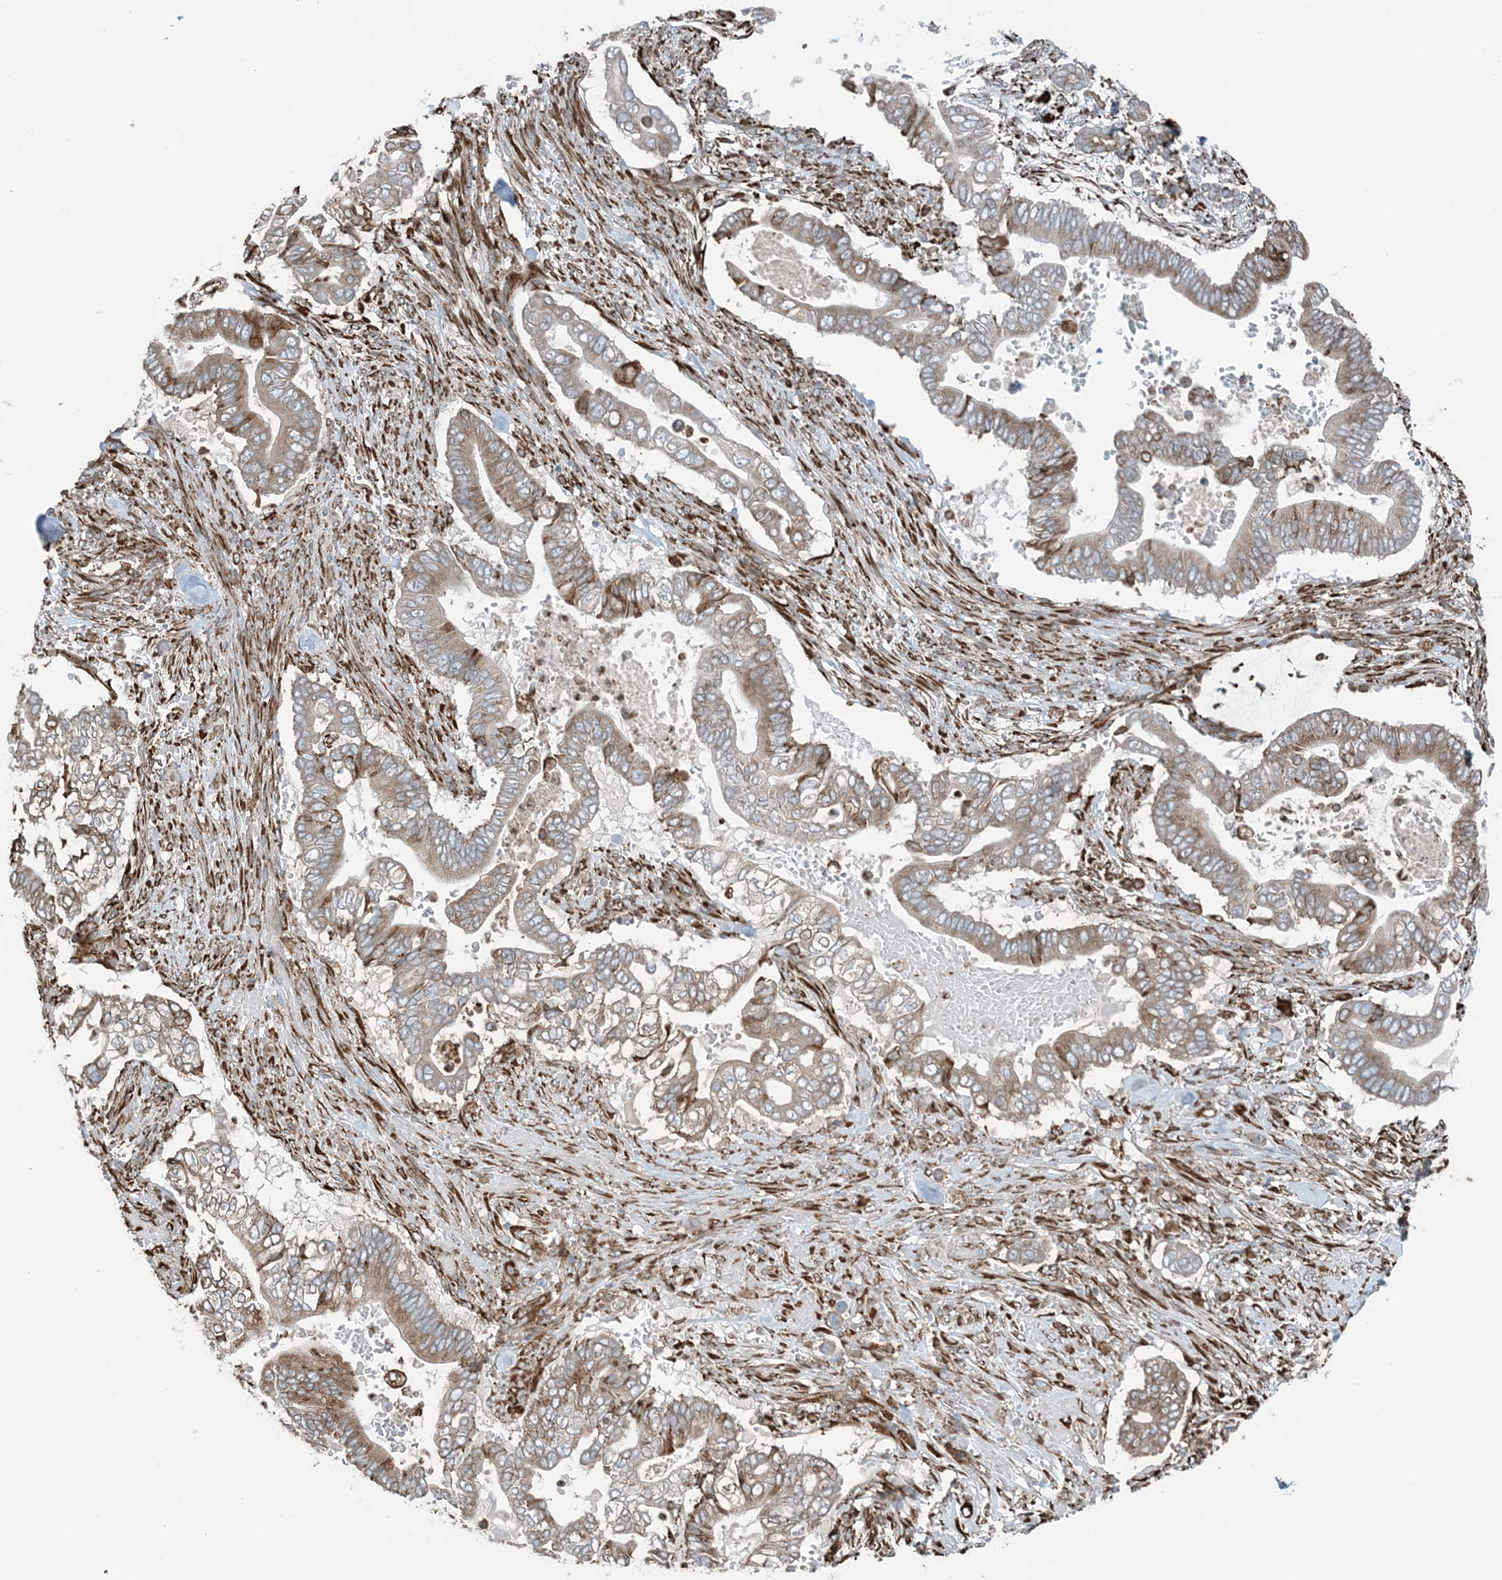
{"staining": {"intensity": "weak", "quantity": "25%-75%", "location": "cytoplasmic/membranous"}, "tissue": "pancreatic cancer", "cell_type": "Tumor cells", "image_type": "cancer", "snomed": [{"axis": "morphology", "description": "Adenocarcinoma, NOS"}, {"axis": "topography", "description": "Pancreas"}], "caption": "An immunohistochemistry (IHC) image of neoplastic tissue is shown. Protein staining in brown highlights weak cytoplasmic/membranous positivity in pancreatic adenocarcinoma within tumor cells. Nuclei are stained in blue.", "gene": "CERKL", "patient": {"sex": "male", "age": 68}}